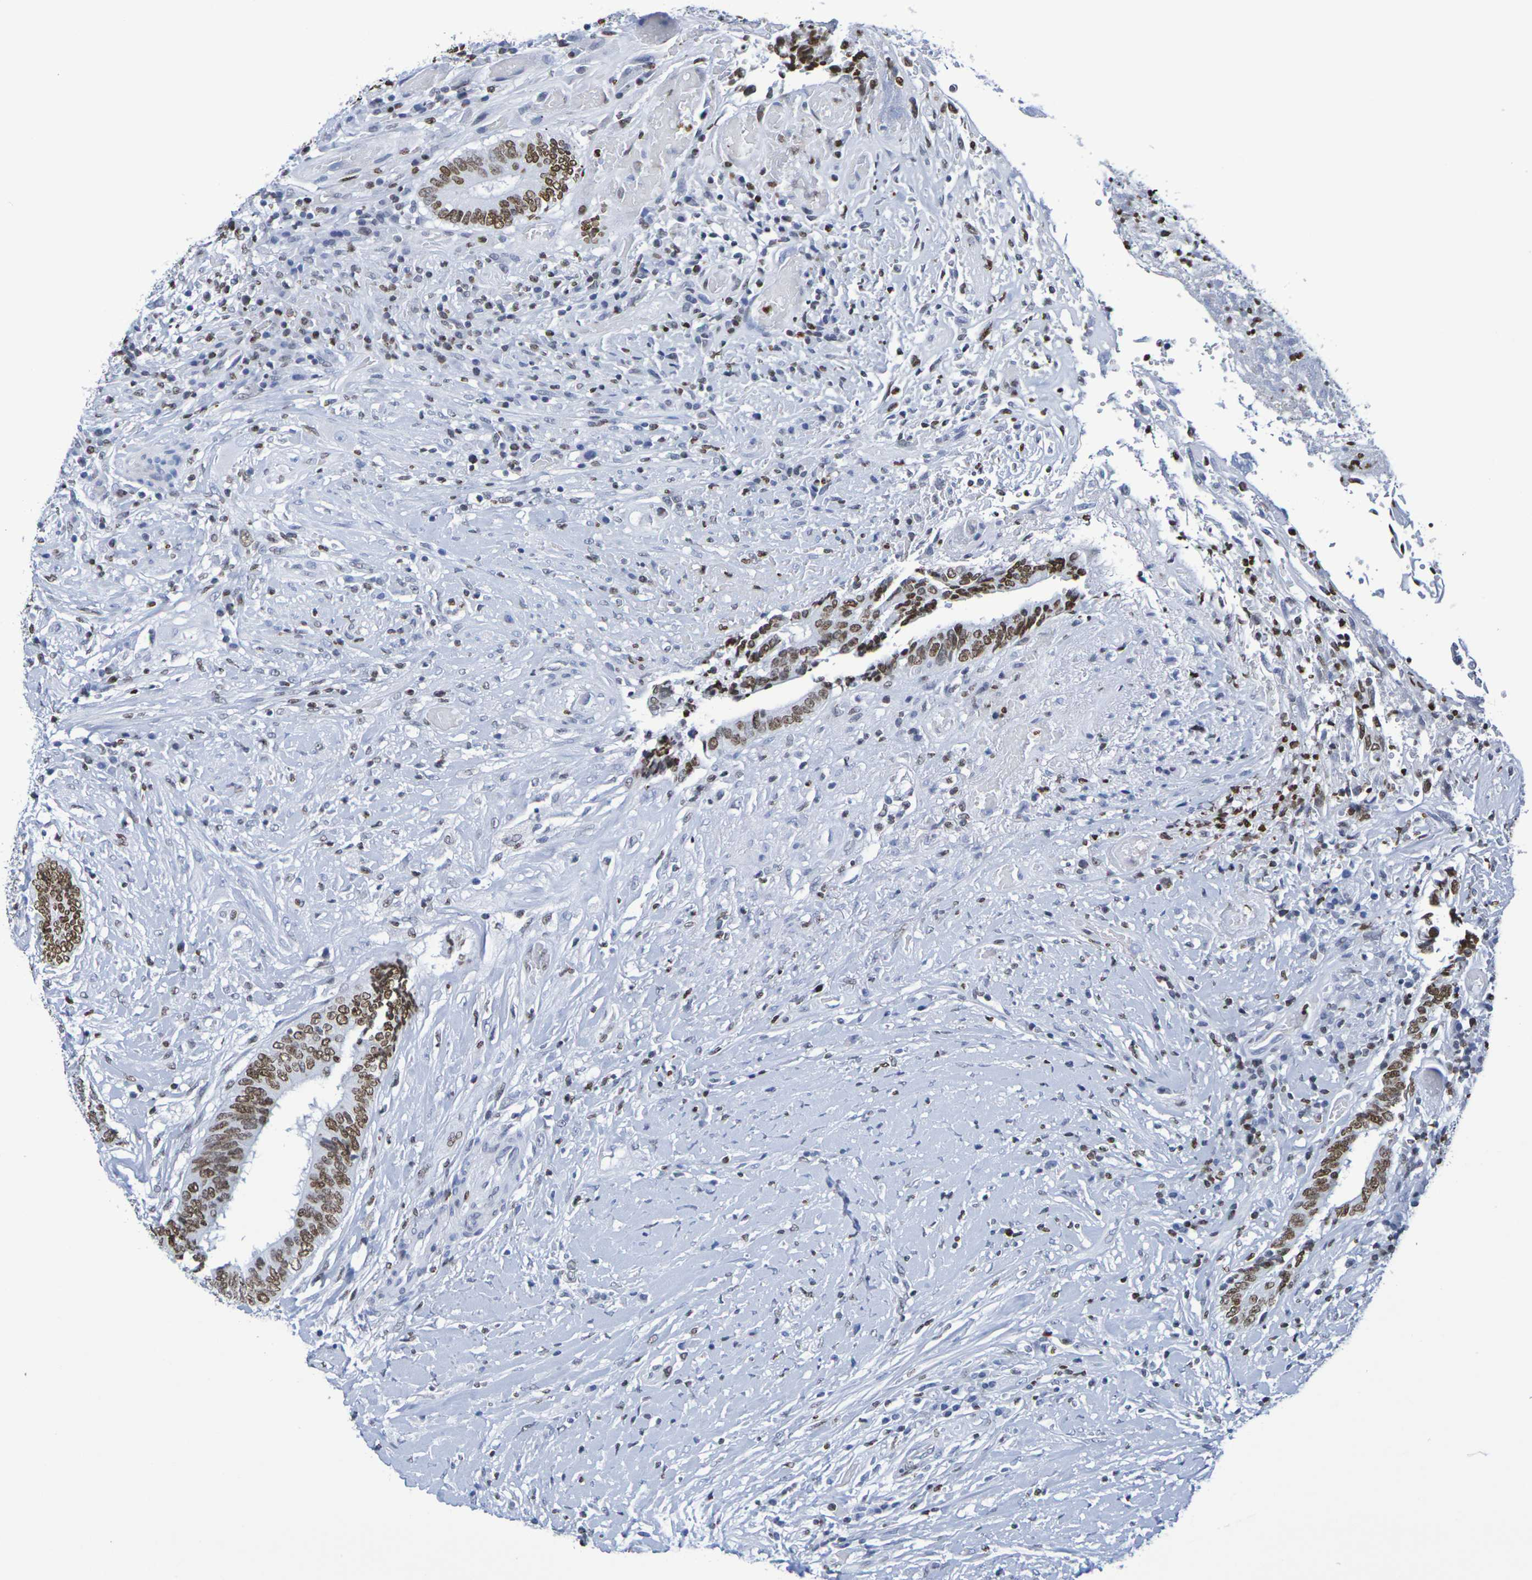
{"staining": {"intensity": "moderate", "quantity": ">75%", "location": "nuclear"}, "tissue": "colorectal cancer", "cell_type": "Tumor cells", "image_type": "cancer", "snomed": [{"axis": "morphology", "description": "Adenocarcinoma, NOS"}, {"axis": "topography", "description": "Rectum"}], "caption": "Moderate nuclear staining for a protein is present in approximately >75% of tumor cells of colorectal adenocarcinoma using immunohistochemistry (IHC).", "gene": "H1-5", "patient": {"sex": "male", "age": 63}}